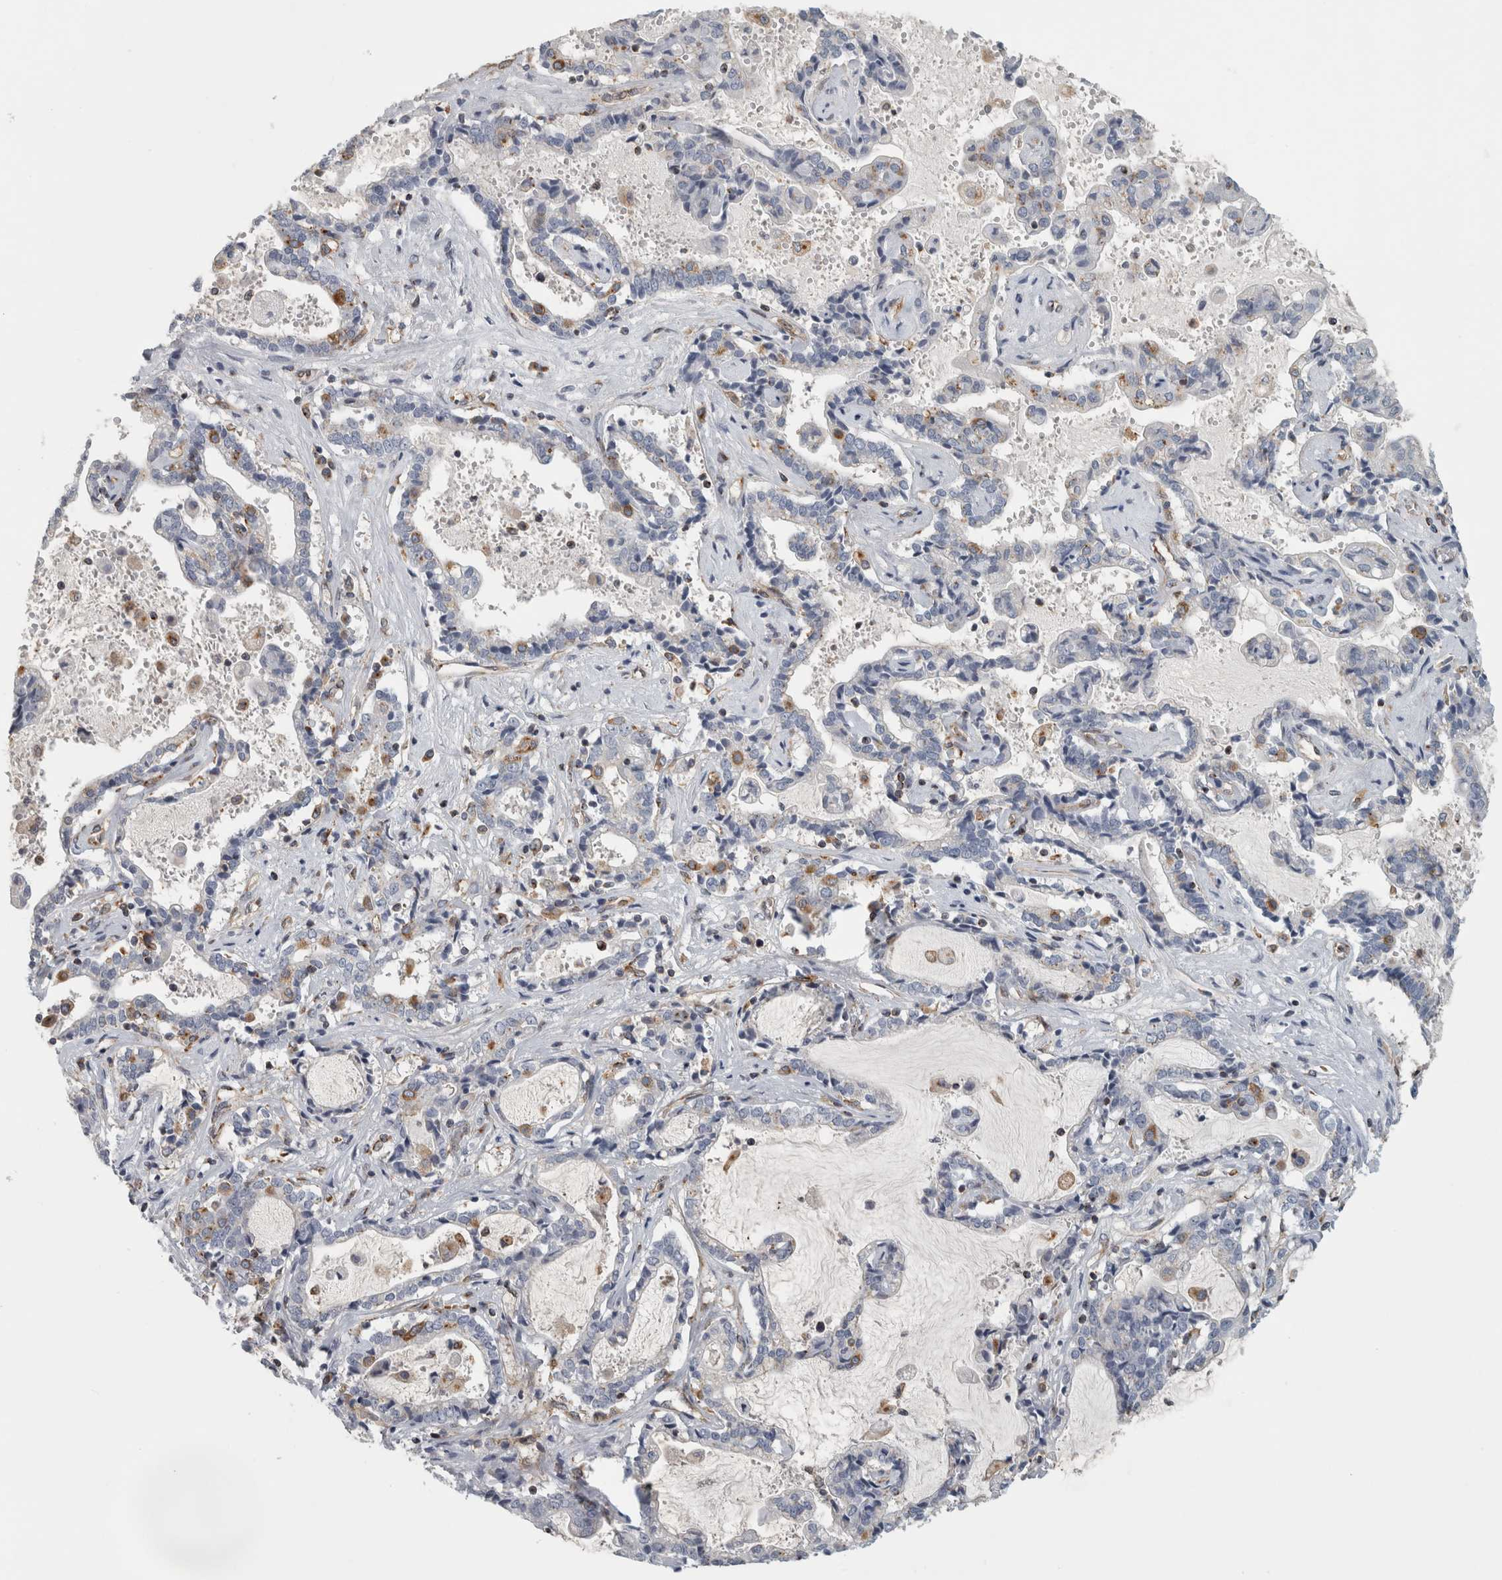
{"staining": {"intensity": "negative", "quantity": "none", "location": "none"}, "tissue": "liver cancer", "cell_type": "Tumor cells", "image_type": "cancer", "snomed": [{"axis": "morphology", "description": "Cholangiocarcinoma"}, {"axis": "topography", "description": "Liver"}], "caption": "A high-resolution histopathology image shows IHC staining of liver cholangiocarcinoma, which shows no significant staining in tumor cells. (DAB (3,3'-diaminobenzidine) IHC visualized using brightfield microscopy, high magnification).", "gene": "PEX6", "patient": {"sex": "male", "age": 57}}